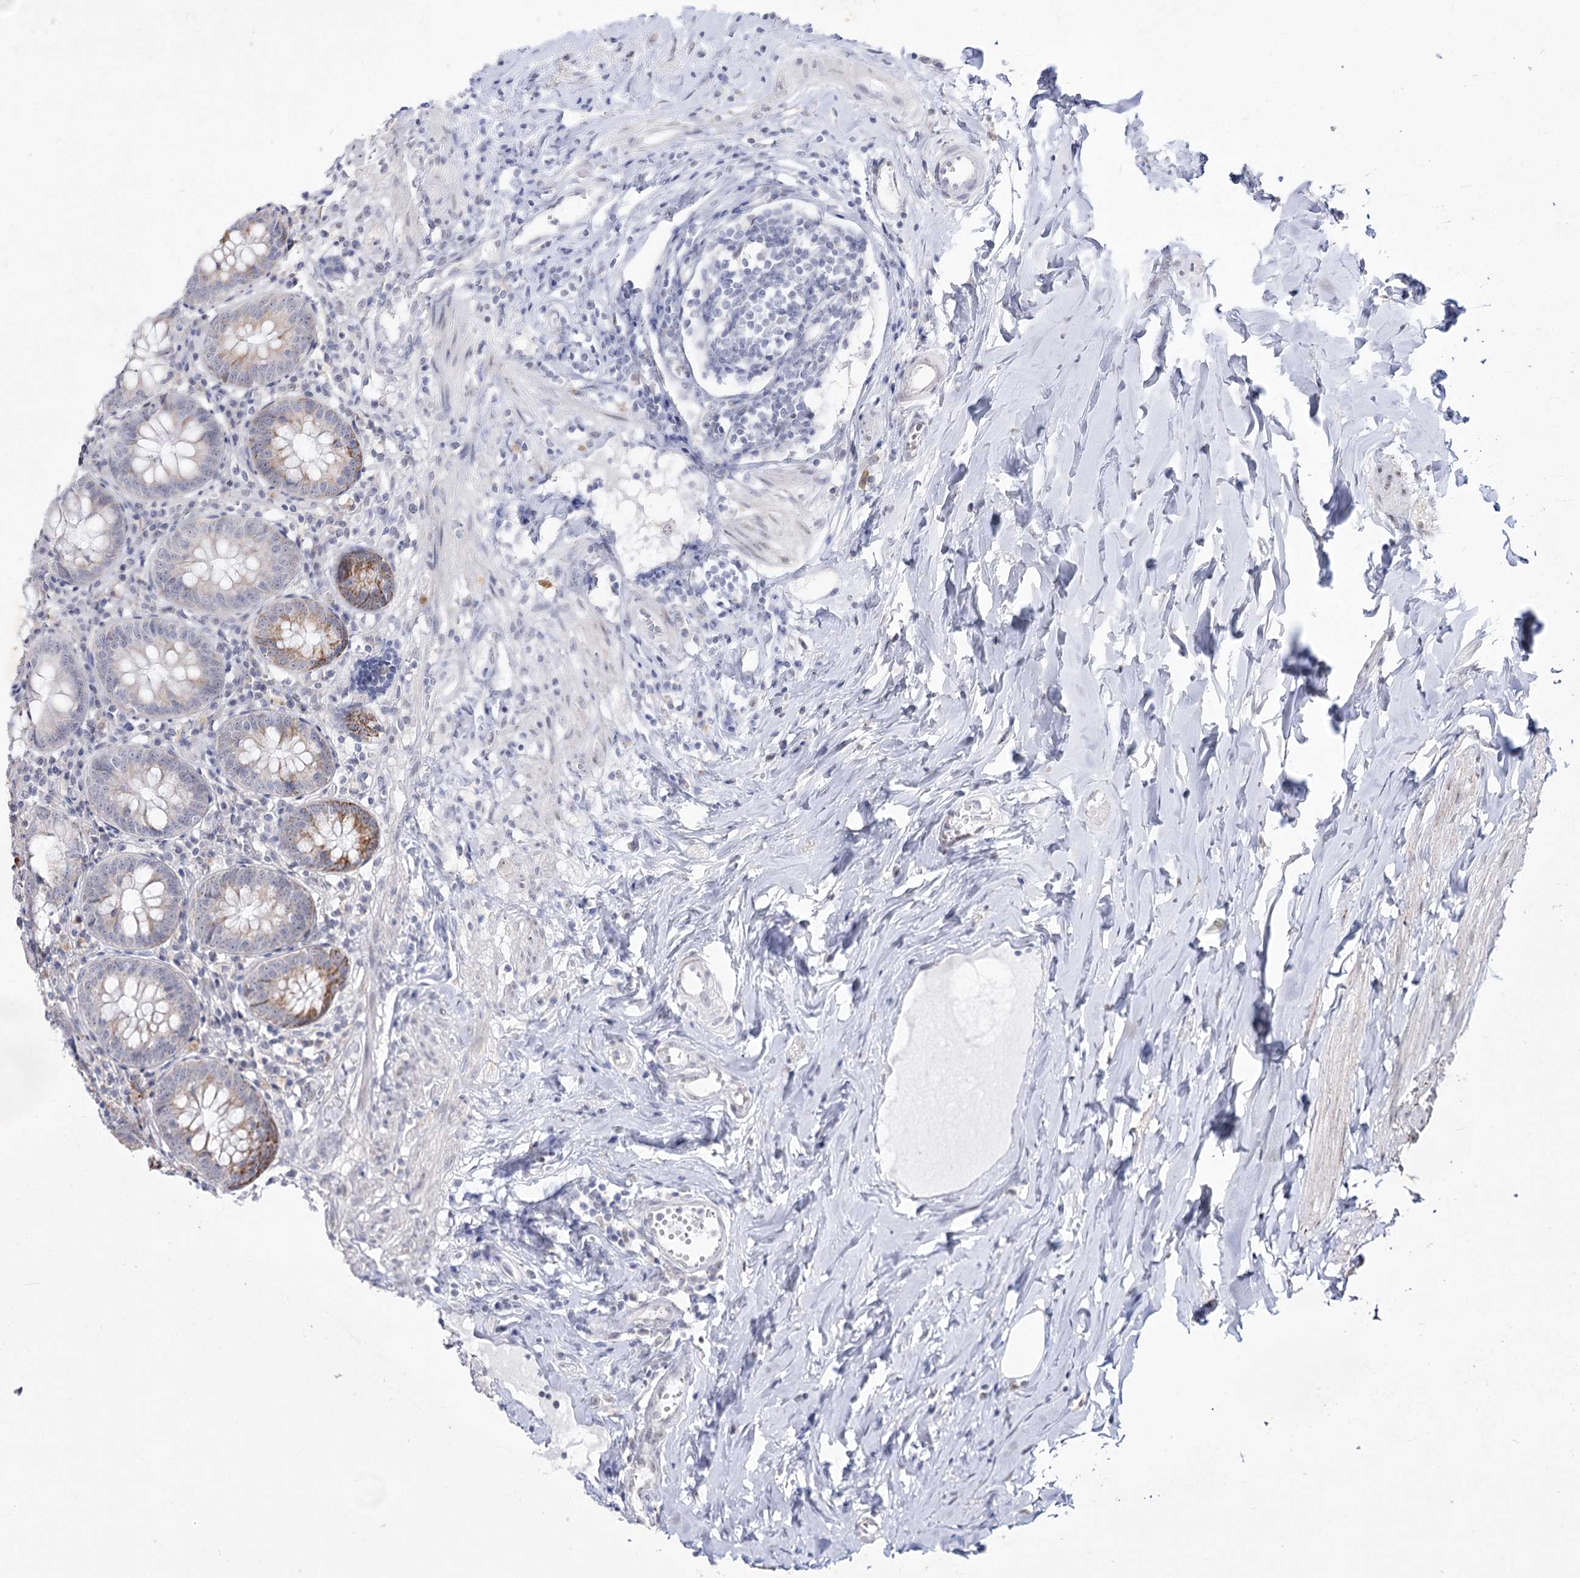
{"staining": {"intensity": "moderate", "quantity": "<25%", "location": "cytoplasmic/membranous"}, "tissue": "appendix", "cell_type": "Glandular cells", "image_type": "normal", "snomed": [{"axis": "morphology", "description": "Normal tissue, NOS"}, {"axis": "topography", "description": "Appendix"}], "caption": "Moderate cytoplasmic/membranous positivity is identified in approximately <25% of glandular cells in benign appendix. The staining was performed using DAB, with brown indicating positive protein expression. Nuclei are stained blue with hematoxylin.", "gene": "DDX50", "patient": {"sex": "female", "age": 54}}